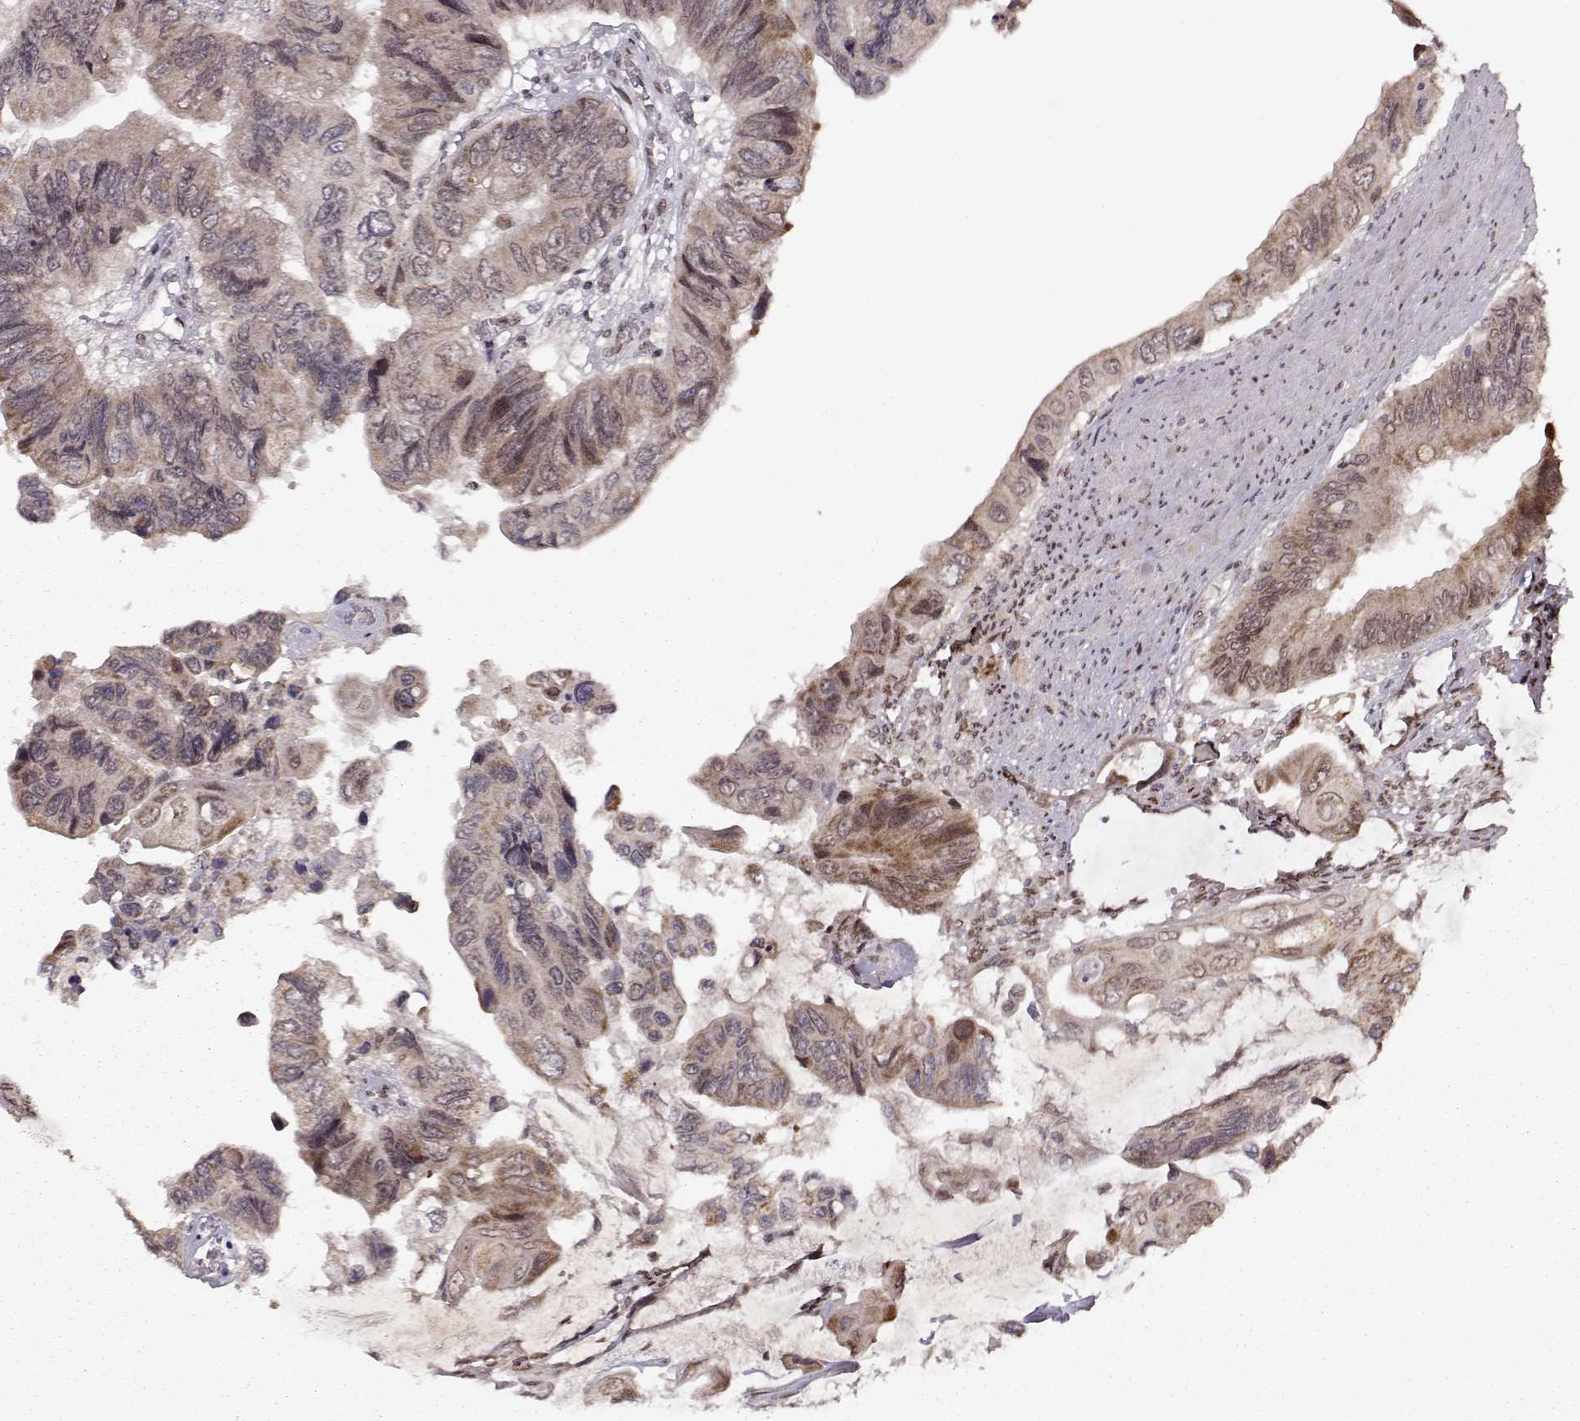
{"staining": {"intensity": "strong", "quantity": "25%-75%", "location": "cytoplasmic/membranous"}, "tissue": "colorectal cancer", "cell_type": "Tumor cells", "image_type": "cancer", "snomed": [{"axis": "morphology", "description": "Adenocarcinoma, NOS"}, {"axis": "topography", "description": "Rectum"}], "caption": "Colorectal adenocarcinoma stained for a protein (brown) reveals strong cytoplasmic/membranous positive staining in about 25%-75% of tumor cells.", "gene": "RAI1", "patient": {"sex": "male", "age": 63}}